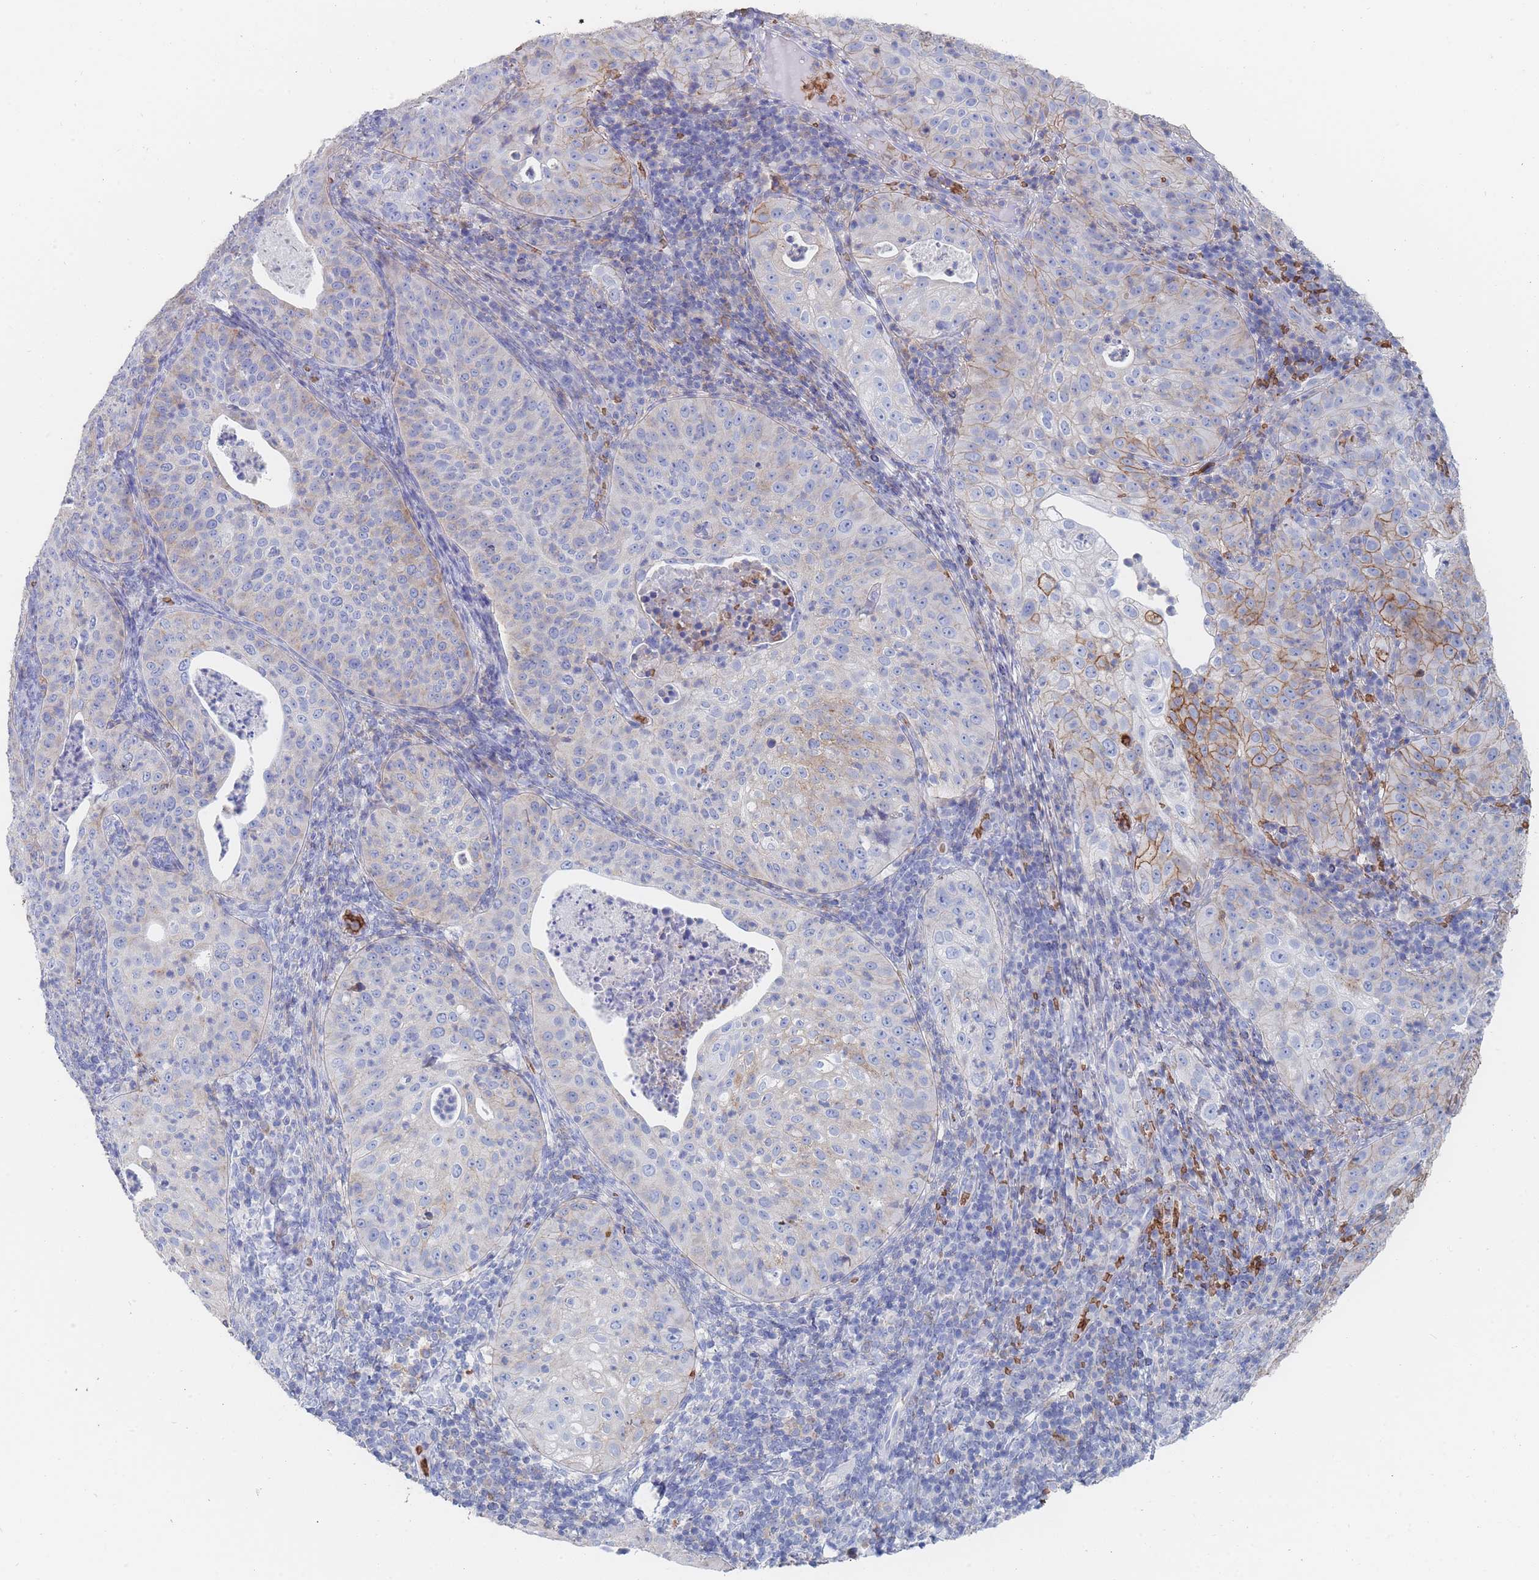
{"staining": {"intensity": "moderate", "quantity": "<25%", "location": "cytoplasmic/membranous"}, "tissue": "cervical cancer", "cell_type": "Tumor cells", "image_type": "cancer", "snomed": [{"axis": "morphology", "description": "Squamous cell carcinoma, NOS"}, {"axis": "topography", "description": "Cervix"}], "caption": "Moderate cytoplasmic/membranous protein expression is present in approximately <25% of tumor cells in cervical cancer (squamous cell carcinoma).", "gene": "SLC2A1", "patient": {"sex": "female", "age": 52}}